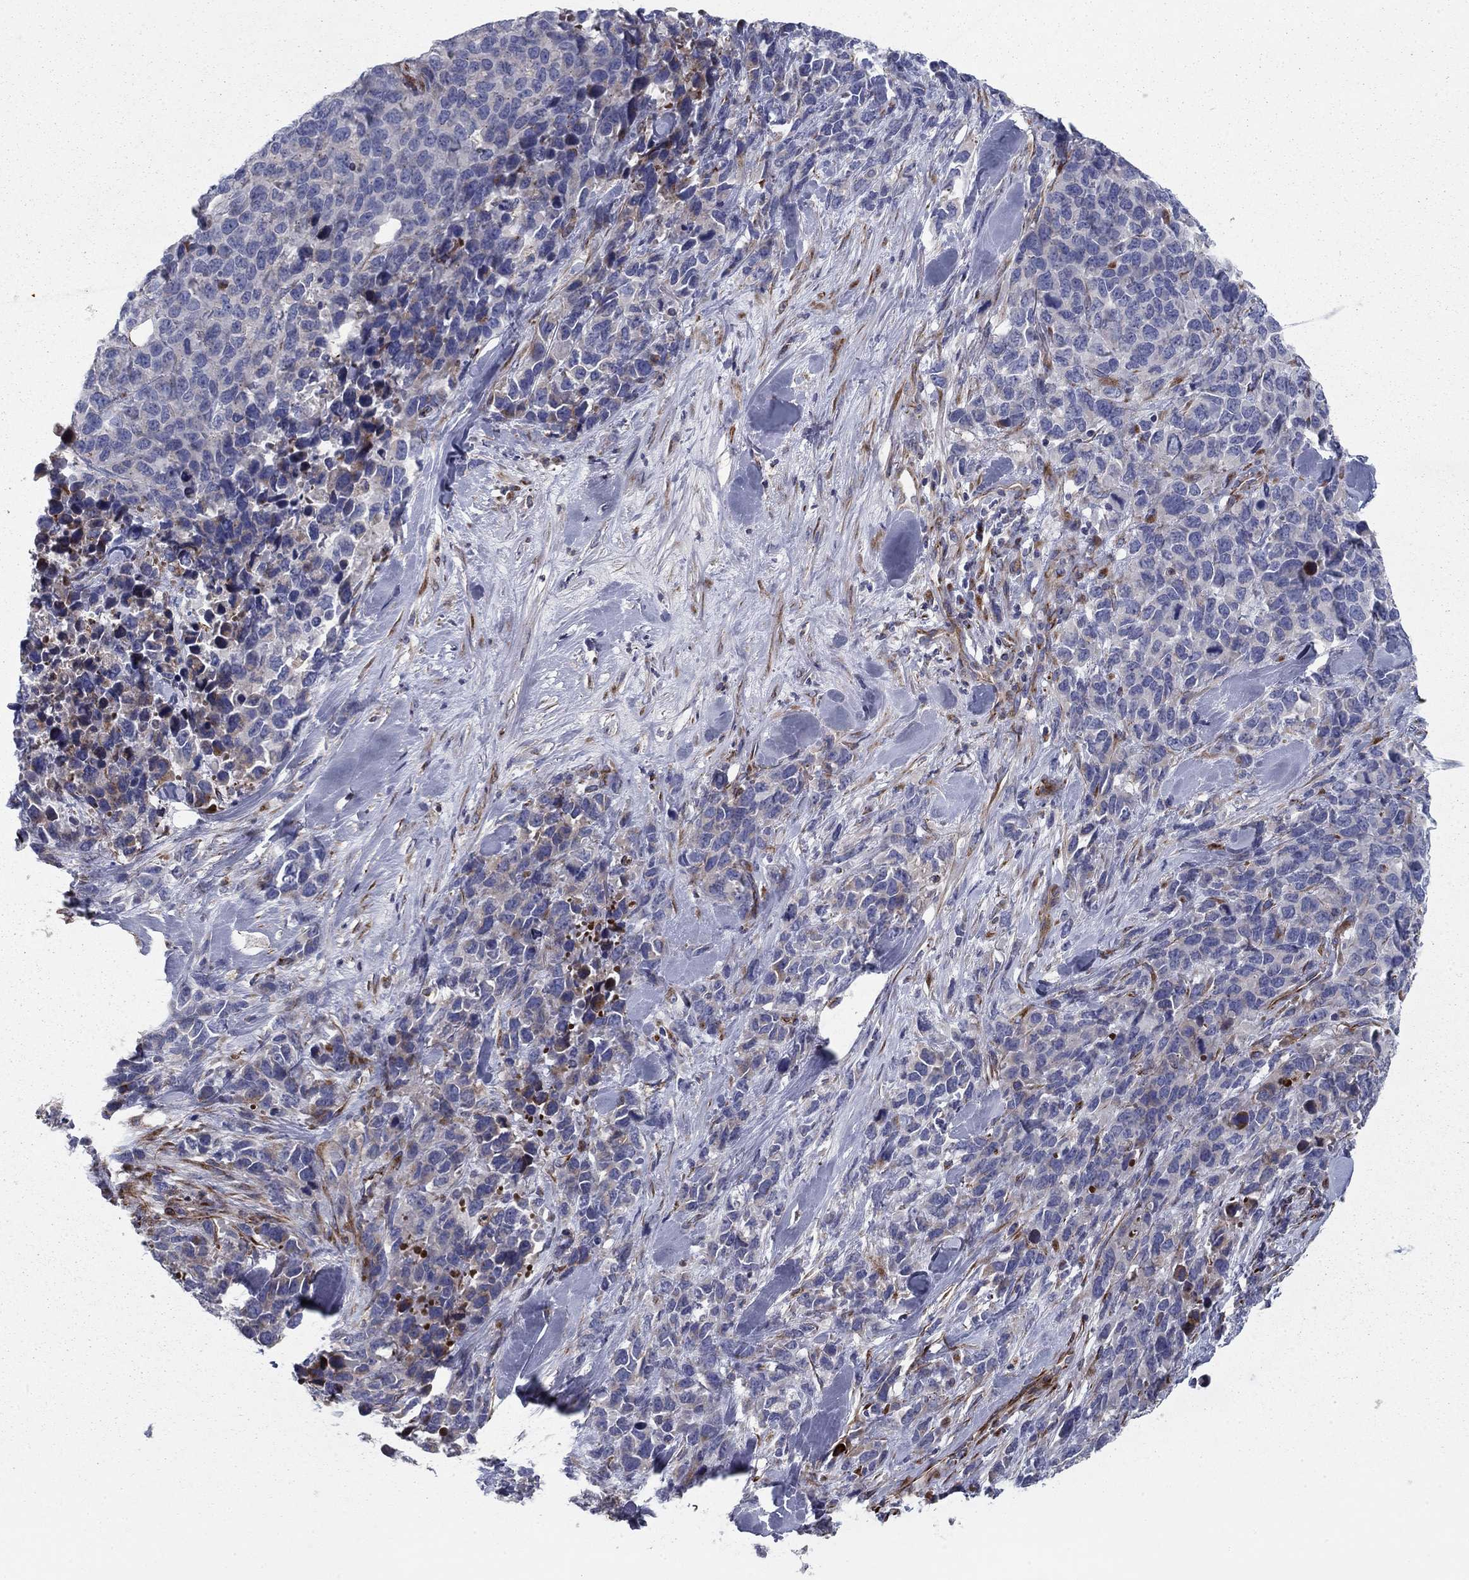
{"staining": {"intensity": "negative", "quantity": "none", "location": "none"}, "tissue": "melanoma", "cell_type": "Tumor cells", "image_type": "cancer", "snomed": [{"axis": "morphology", "description": "Malignant melanoma, Metastatic site"}, {"axis": "topography", "description": "Skin"}], "caption": "A micrograph of malignant melanoma (metastatic site) stained for a protein exhibits no brown staining in tumor cells.", "gene": "CLSTN1", "patient": {"sex": "male", "age": 84}}